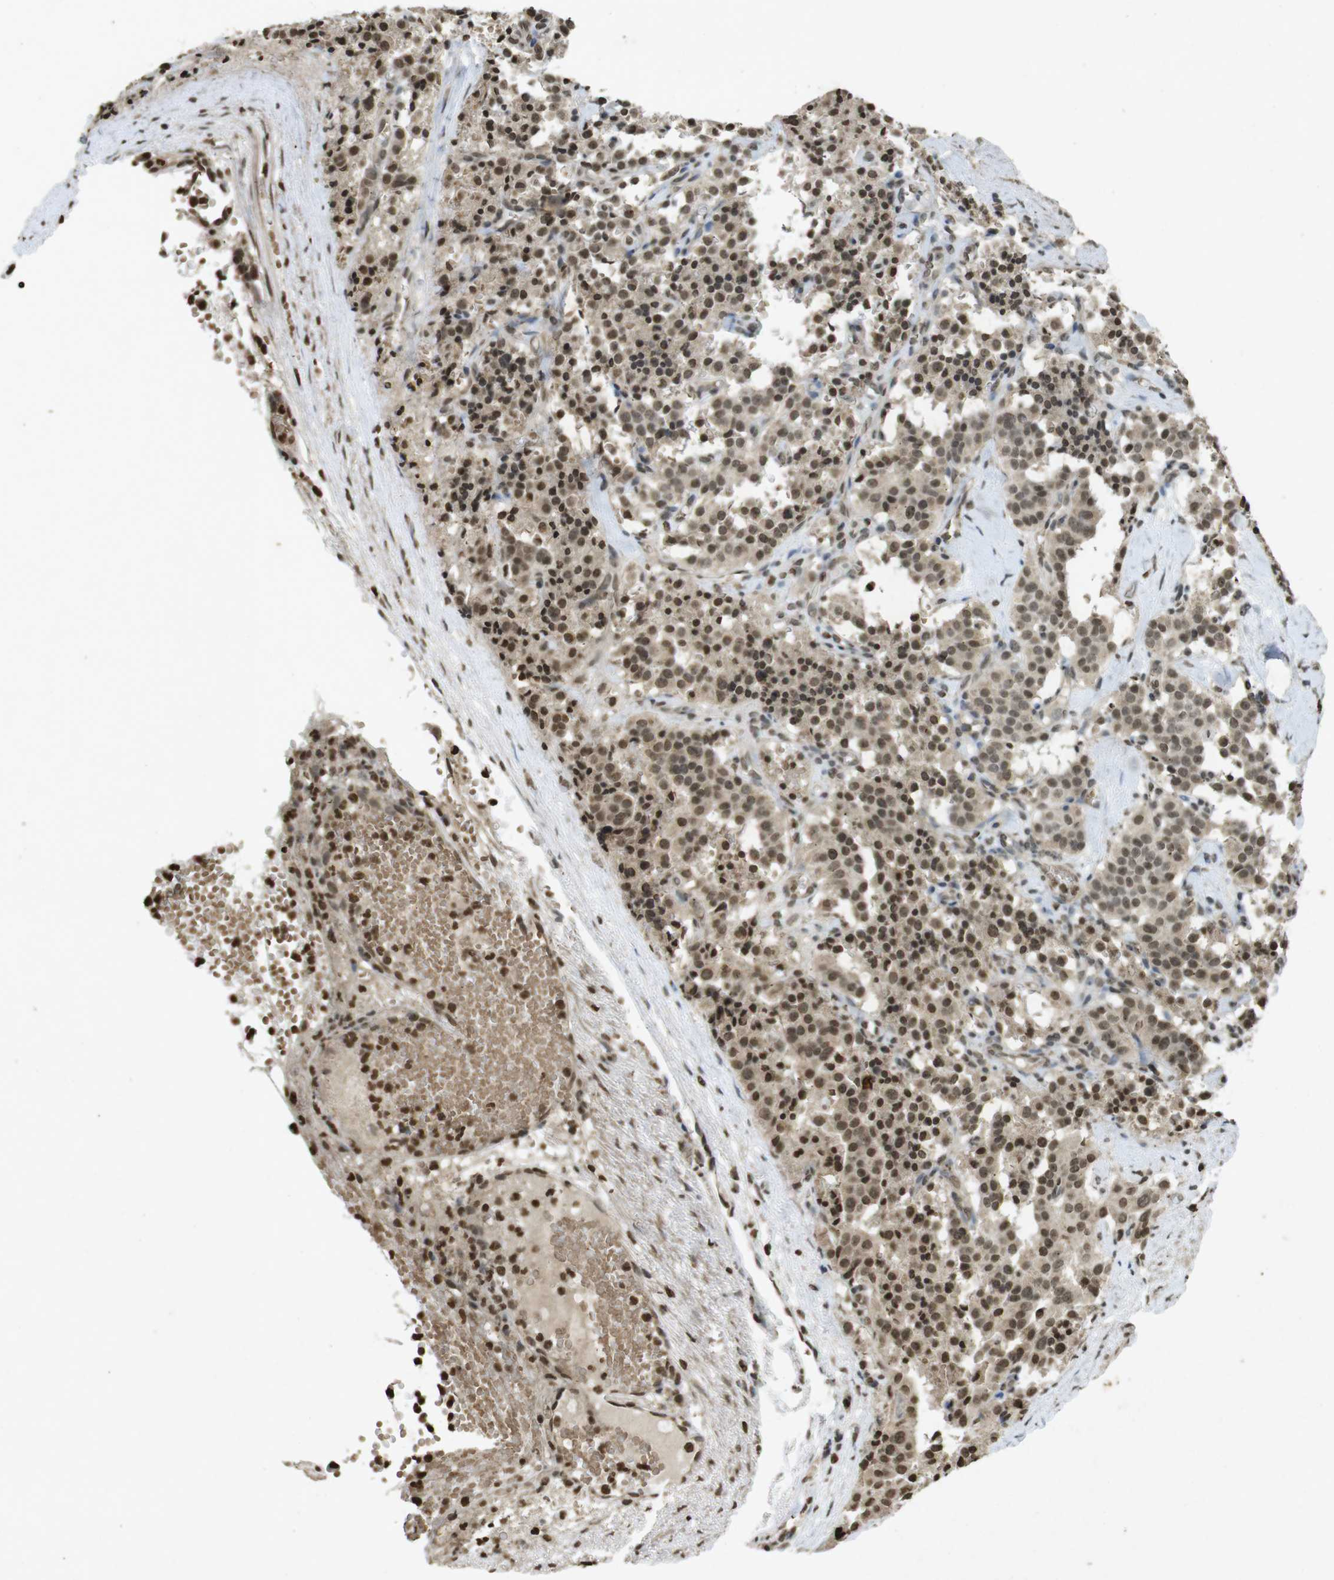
{"staining": {"intensity": "moderate", "quantity": ">75%", "location": "cytoplasmic/membranous,nuclear"}, "tissue": "carcinoid", "cell_type": "Tumor cells", "image_type": "cancer", "snomed": [{"axis": "morphology", "description": "Carcinoid, malignant, NOS"}, {"axis": "topography", "description": "Lung"}], "caption": "Brown immunohistochemical staining in malignant carcinoid displays moderate cytoplasmic/membranous and nuclear staining in about >75% of tumor cells. Immunohistochemistry stains the protein in brown and the nuclei are stained blue.", "gene": "ORC4", "patient": {"sex": "male", "age": 30}}